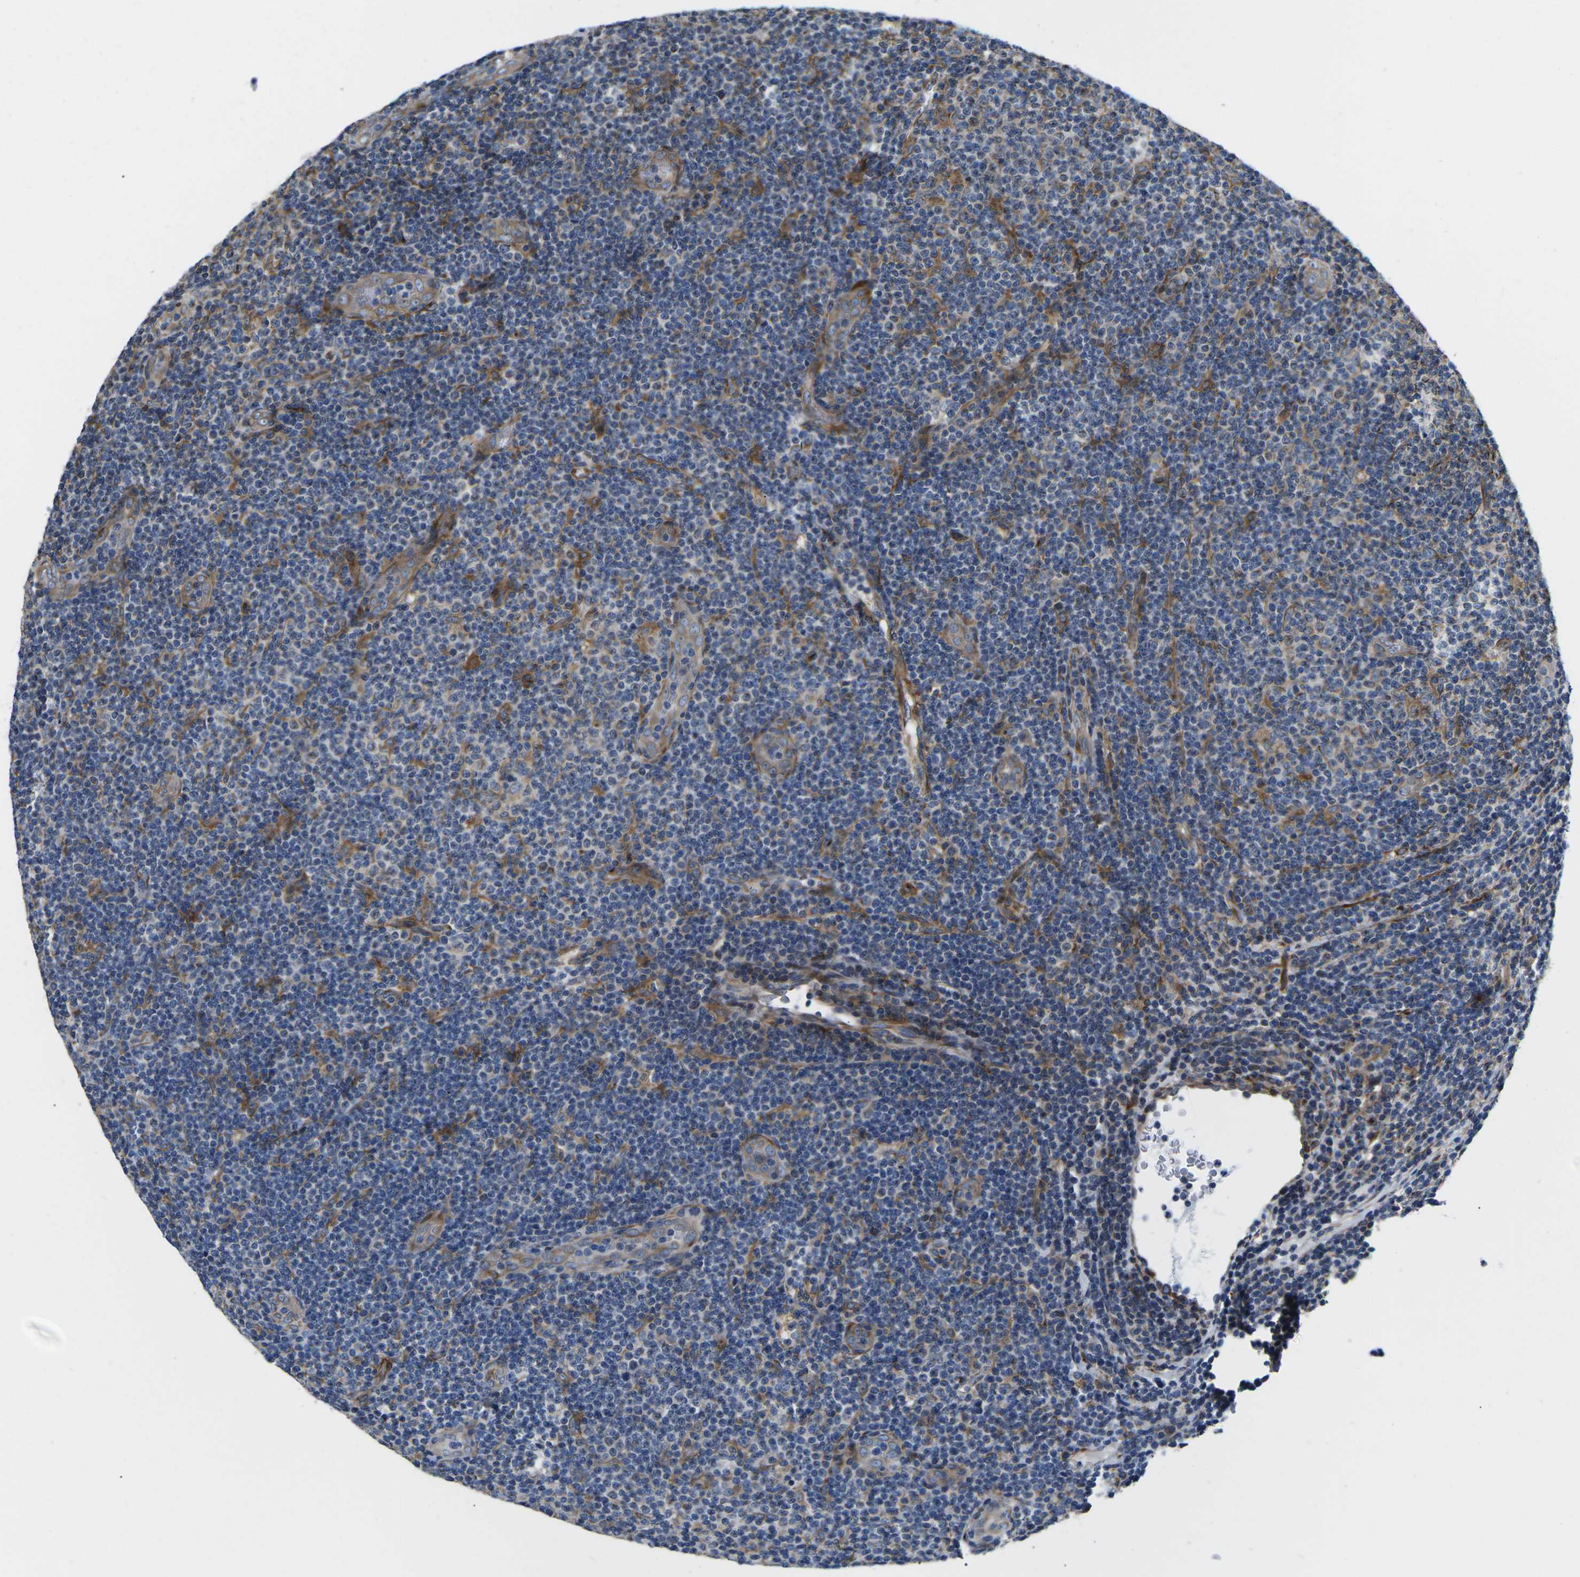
{"staining": {"intensity": "negative", "quantity": "none", "location": "none"}, "tissue": "lymphoma", "cell_type": "Tumor cells", "image_type": "cancer", "snomed": [{"axis": "morphology", "description": "Malignant lymphoma, non-Hodgkin's type, Low grade"}, {"axis": "topography", "description": "Lymph node"}], "caption": "An image of low-grade malignant lymphoma, non-Hodgkin's type stained for a protein exhibits no brown staining in tumor cells. (Stains: DAB immunohistochemistry (IHC) with hematoxylin counter stain, Microscopy: brightfield microscopy at high magnification).", "gene": "TMEFF2", "patient": {"sex": "male", "age": 83}}